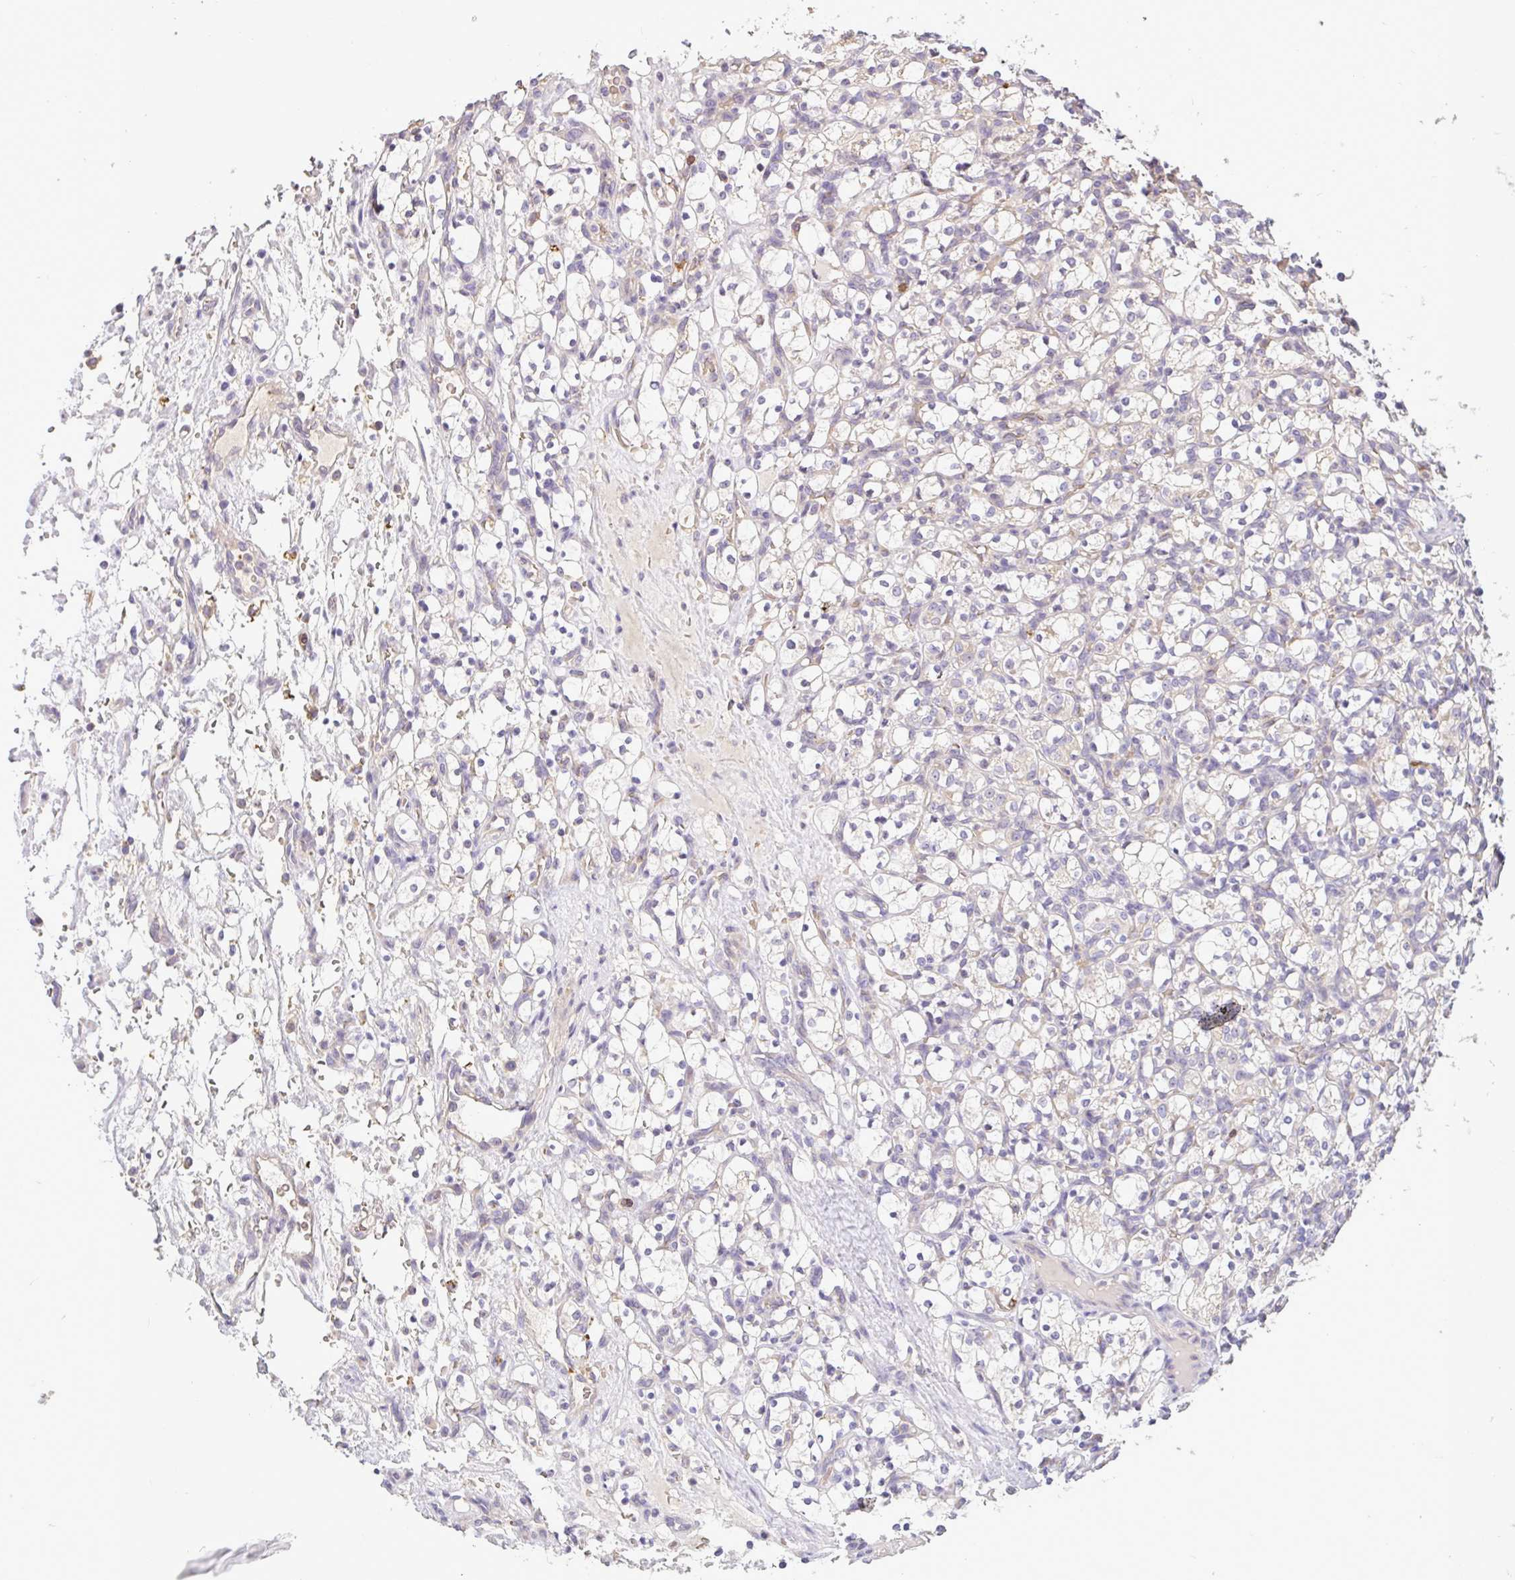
{"staining": {"intensity": "negative", "quantity": "none", "location": "none"}, "tissue": "renal cancer", "cell_type": "Tumor cells", "image_type": "cancer", "snomed": [{"axis": "morphology", "description": "Adenocarcinoma, NOS"}, {"axis": "topography", "description": "Kidney"}], "caption": "An immunohistochemistry (IHC) image of renal cancer (adenocarcinoma) is shown. There is no staining in tumor cells of renal cancer (adenocarcinoma).", "gene": "C1QTNF9B", "patient": {"sex": "female", "age": 69}}